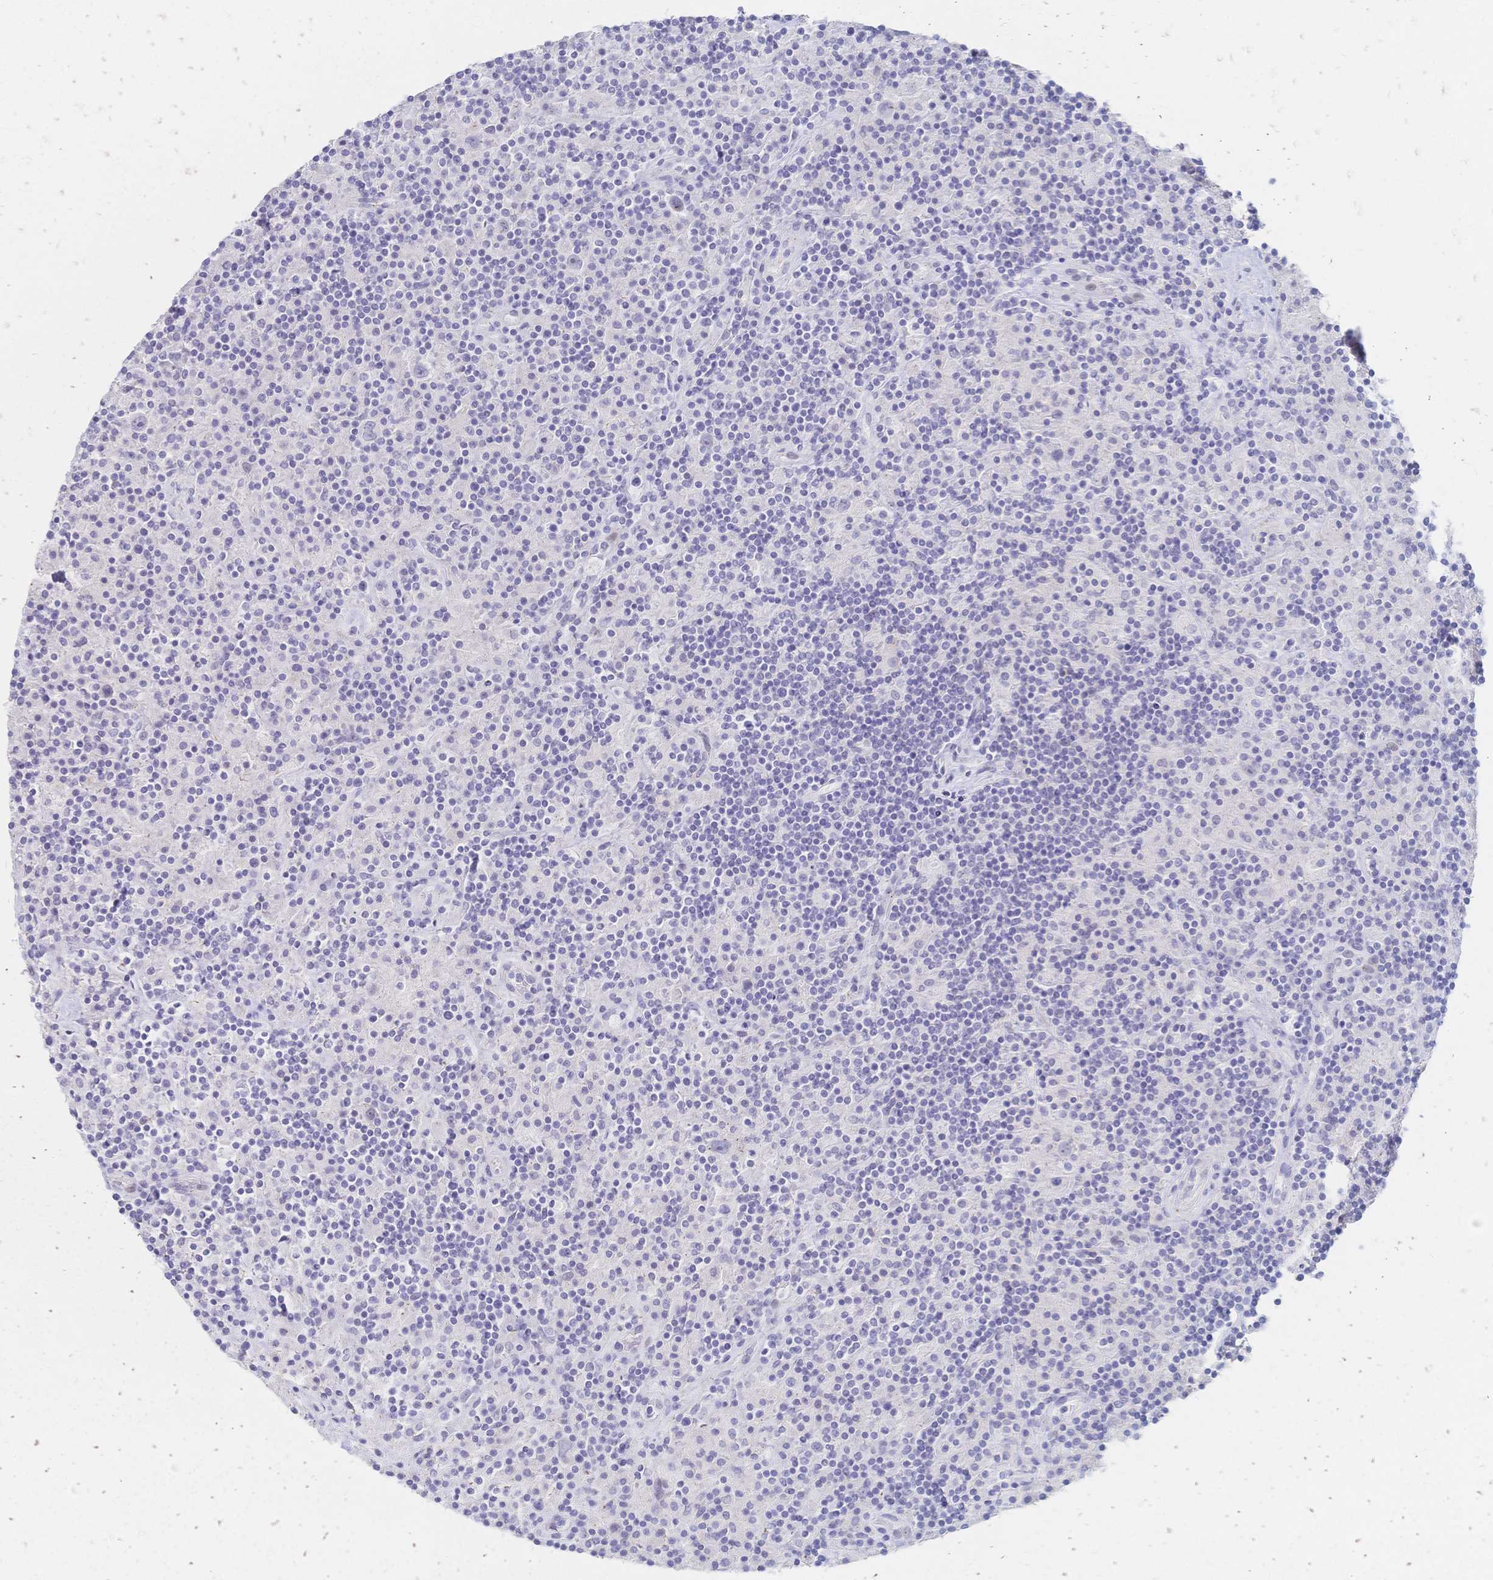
{"staining": {"intensity": "negative", "quantity": "none", "location": "none"}, "tissue": "lymphoma", "cell_type": "Tumor cells", "image_type": "cancer", "snomed": [{"axis": "morphology", "description": "Hodgkin's disease, NOS"}, {"axis": "topography", "description": "Lymph node"}], "caption": "The micrograph demonstrates no staining of tumor cells in lymphoma.", "gene": "PSORS1C2", "patient": {"sex": "male", "age": 70}}